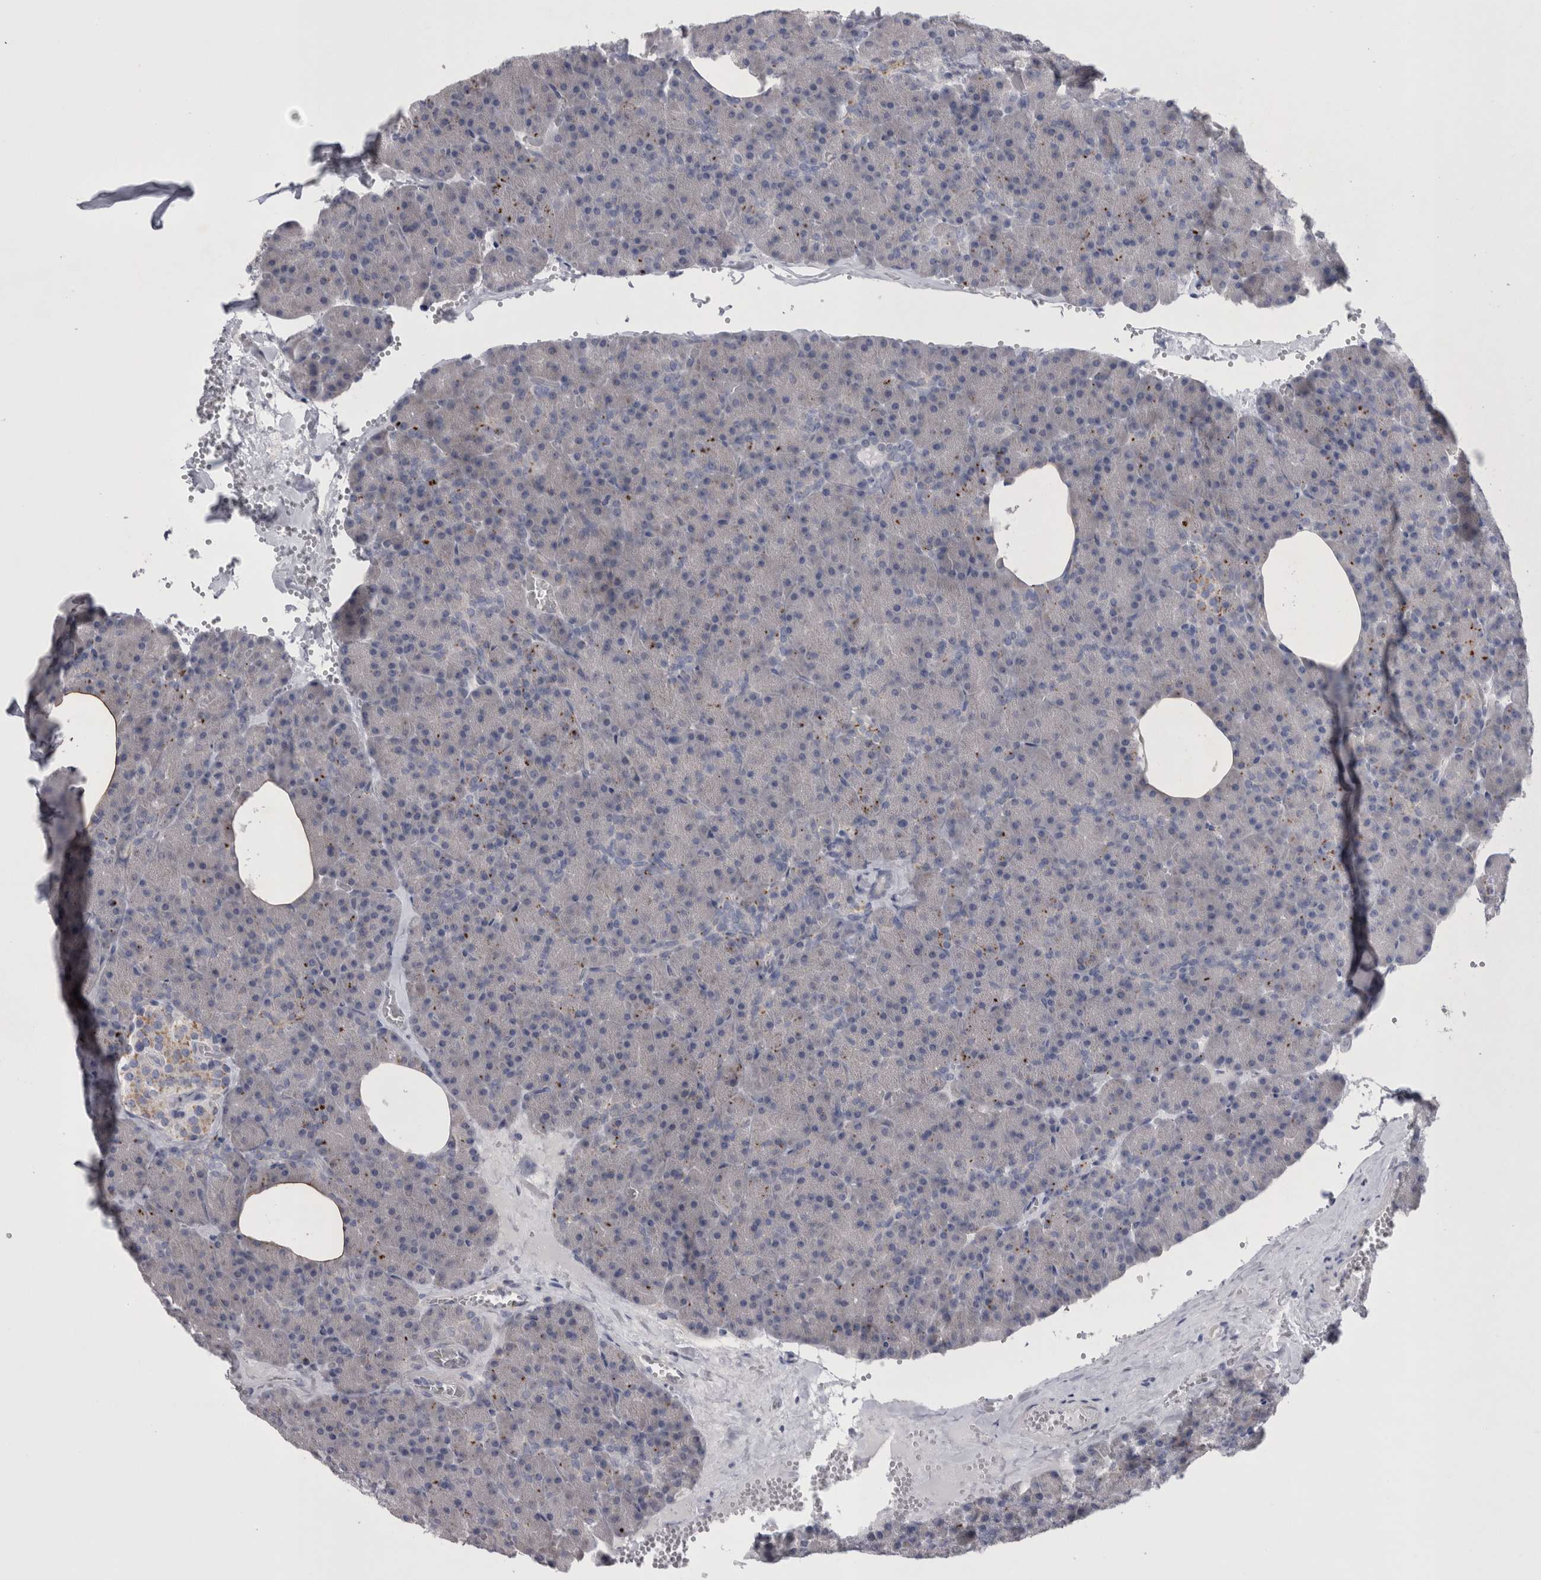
{"staining": {"intensity": "moderate", "quantity": "<25%", "location": "cytoplasmic/membranous"}, "tissue": "pancreas", "cell_type": "Exocrine glandular cells", "image_type": "normal", "snomed": [{"axis": "morphology", "description": "Normal tissue, NOS"}, {"axis": "morphology", "description": "Carcinoid, malignant, NOS"}, {"axis": "topography", "description": "Pancreas"}], "caption": "Immunohistochemistry (IHC) histopathology image of benign human pancreas stained for a protein (brown), which demonstrates low levels of moderate cytoplasmic/membranous expression in about <25% of exocrine glandular cells.", "gene": "PWP2", "patient": {"sex": "female", "age": 35}}